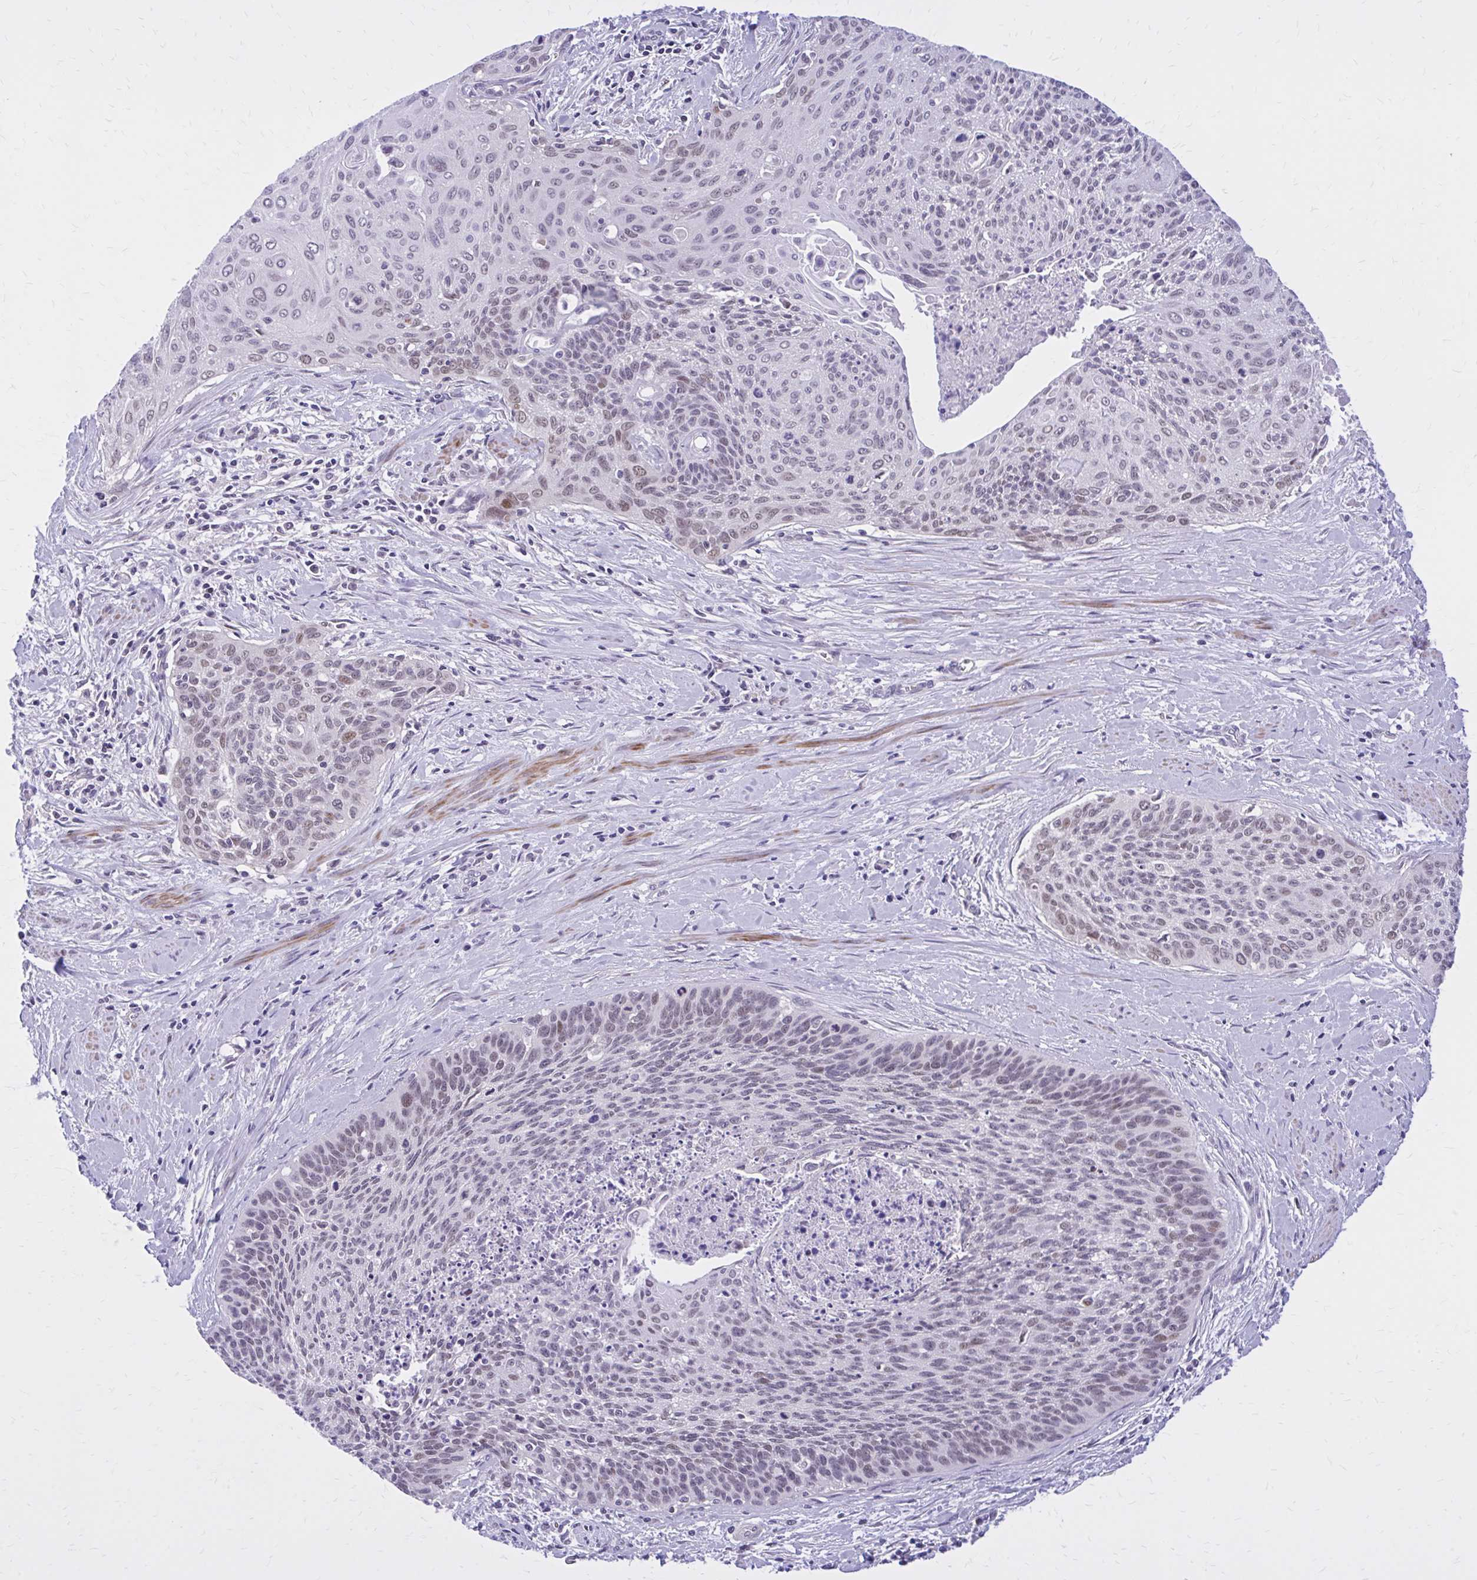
{"staining": {"intensity": "weak", "quantity": "25%-75%", "location": "nuclear"}, "tissue": "cervical cancer", "cell_type": "Tumor cells", "image_type": "cancer", "snomed": [{"axis": "morphology", "description": "Squamous cell carcinoma, NOS"}, {"axis": "topography", "description": "Cervix"}], "caption": "Human cervical squamous cell carcinoma stained for a protein (brown) demonstrates weak nuclear positive expression in about 25%-75% of tumor cells.", "gene": "ZBTB25", "patient": {"sex": "female", "age": 55}}